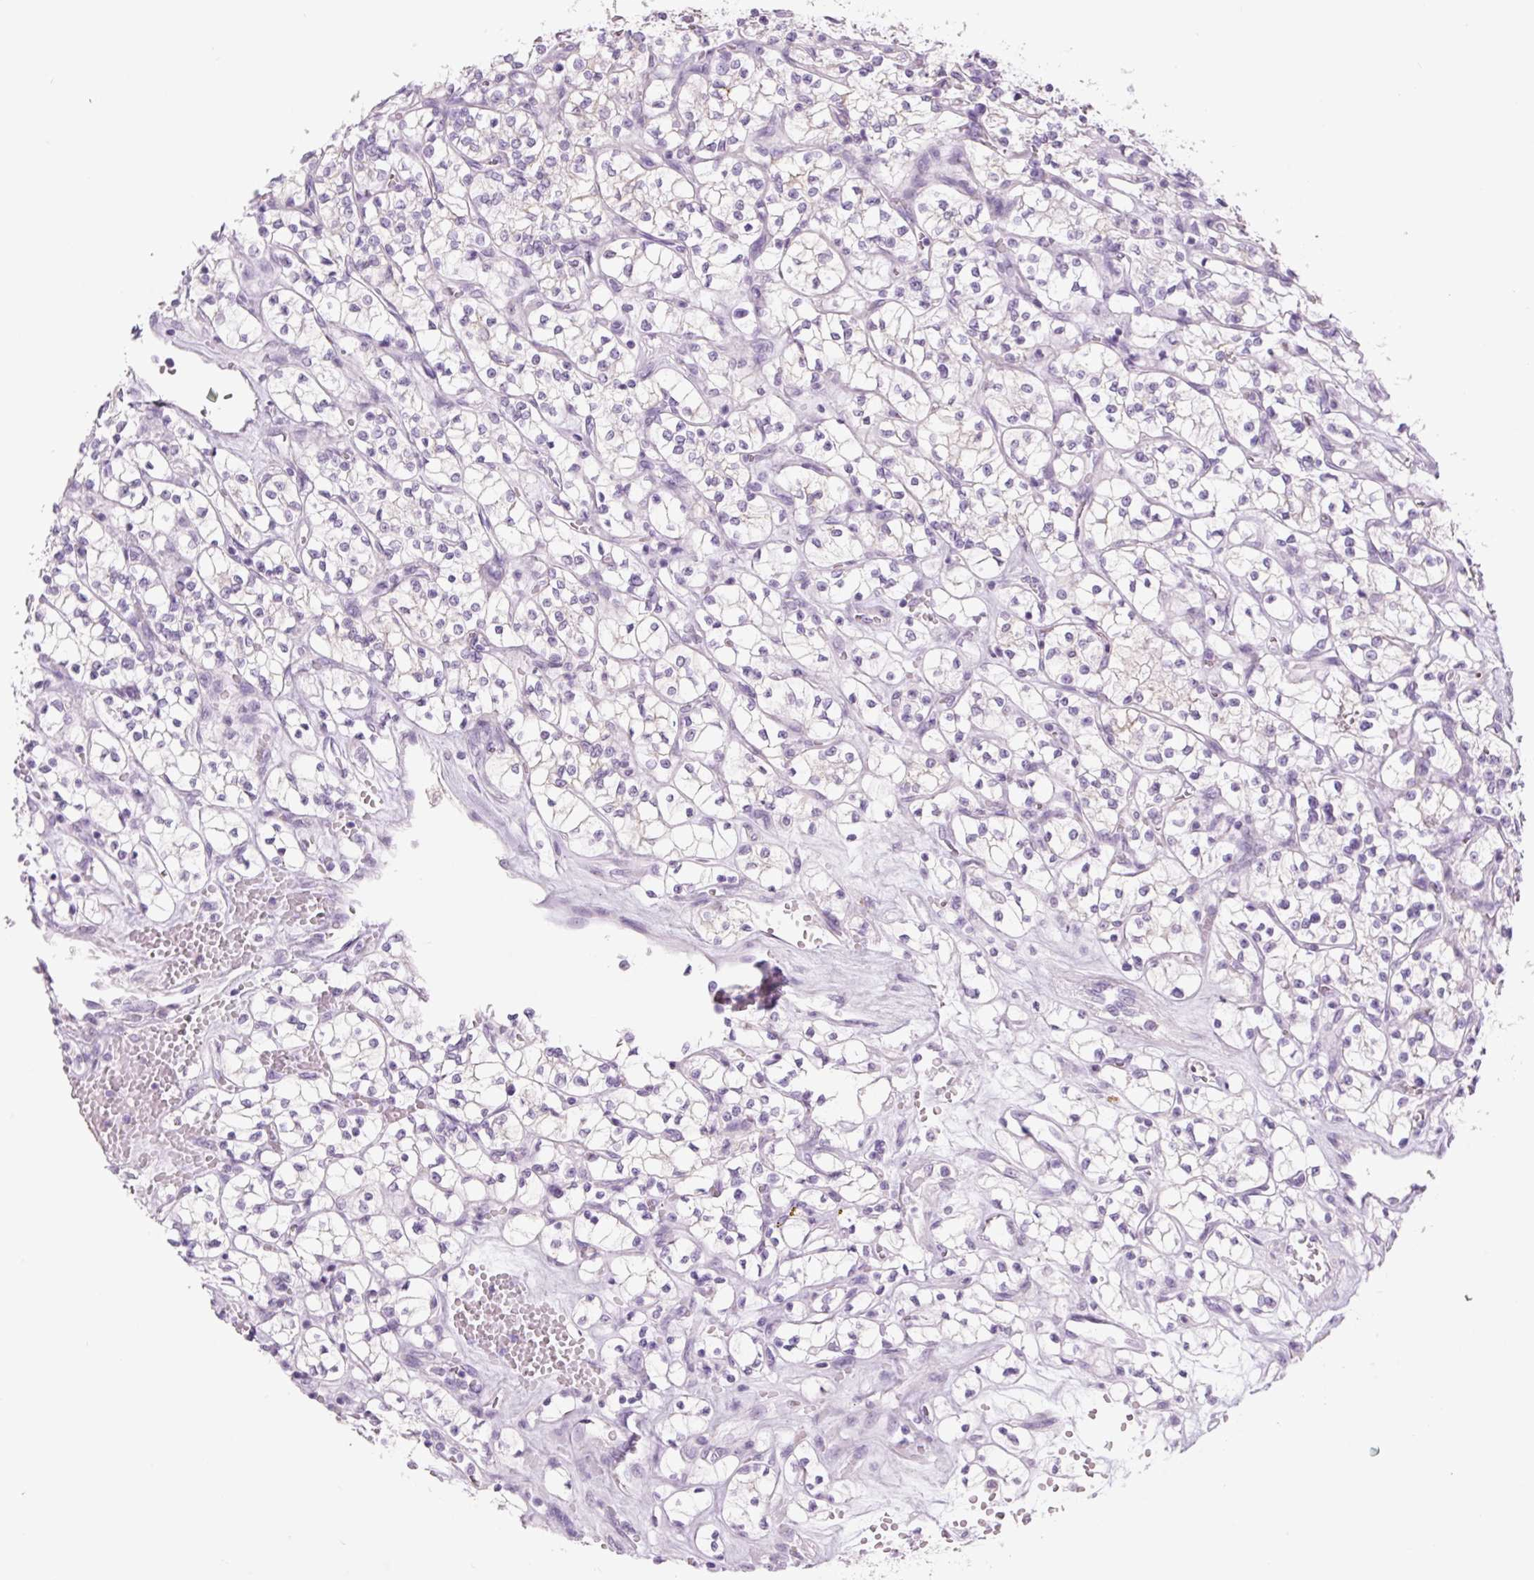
{"staining": {"intensity": "negative", "quantity": "none", "location": "none"}, "tissue": "renal cancer", "cell_type": "Tumor cells", "image_type": "cancer", "snomed": [{"axis": "morphology", "description": "Adenocarcinoma, NOS"}, {"axis": "topography", "description": "Kidney"}], "caption": "Protein analysis of renal cancer (adenocarcinoma) displays no significant expression in tumor cells.", "gene": "COL9A2", "patient": {"sex": "female", "age": 64}}